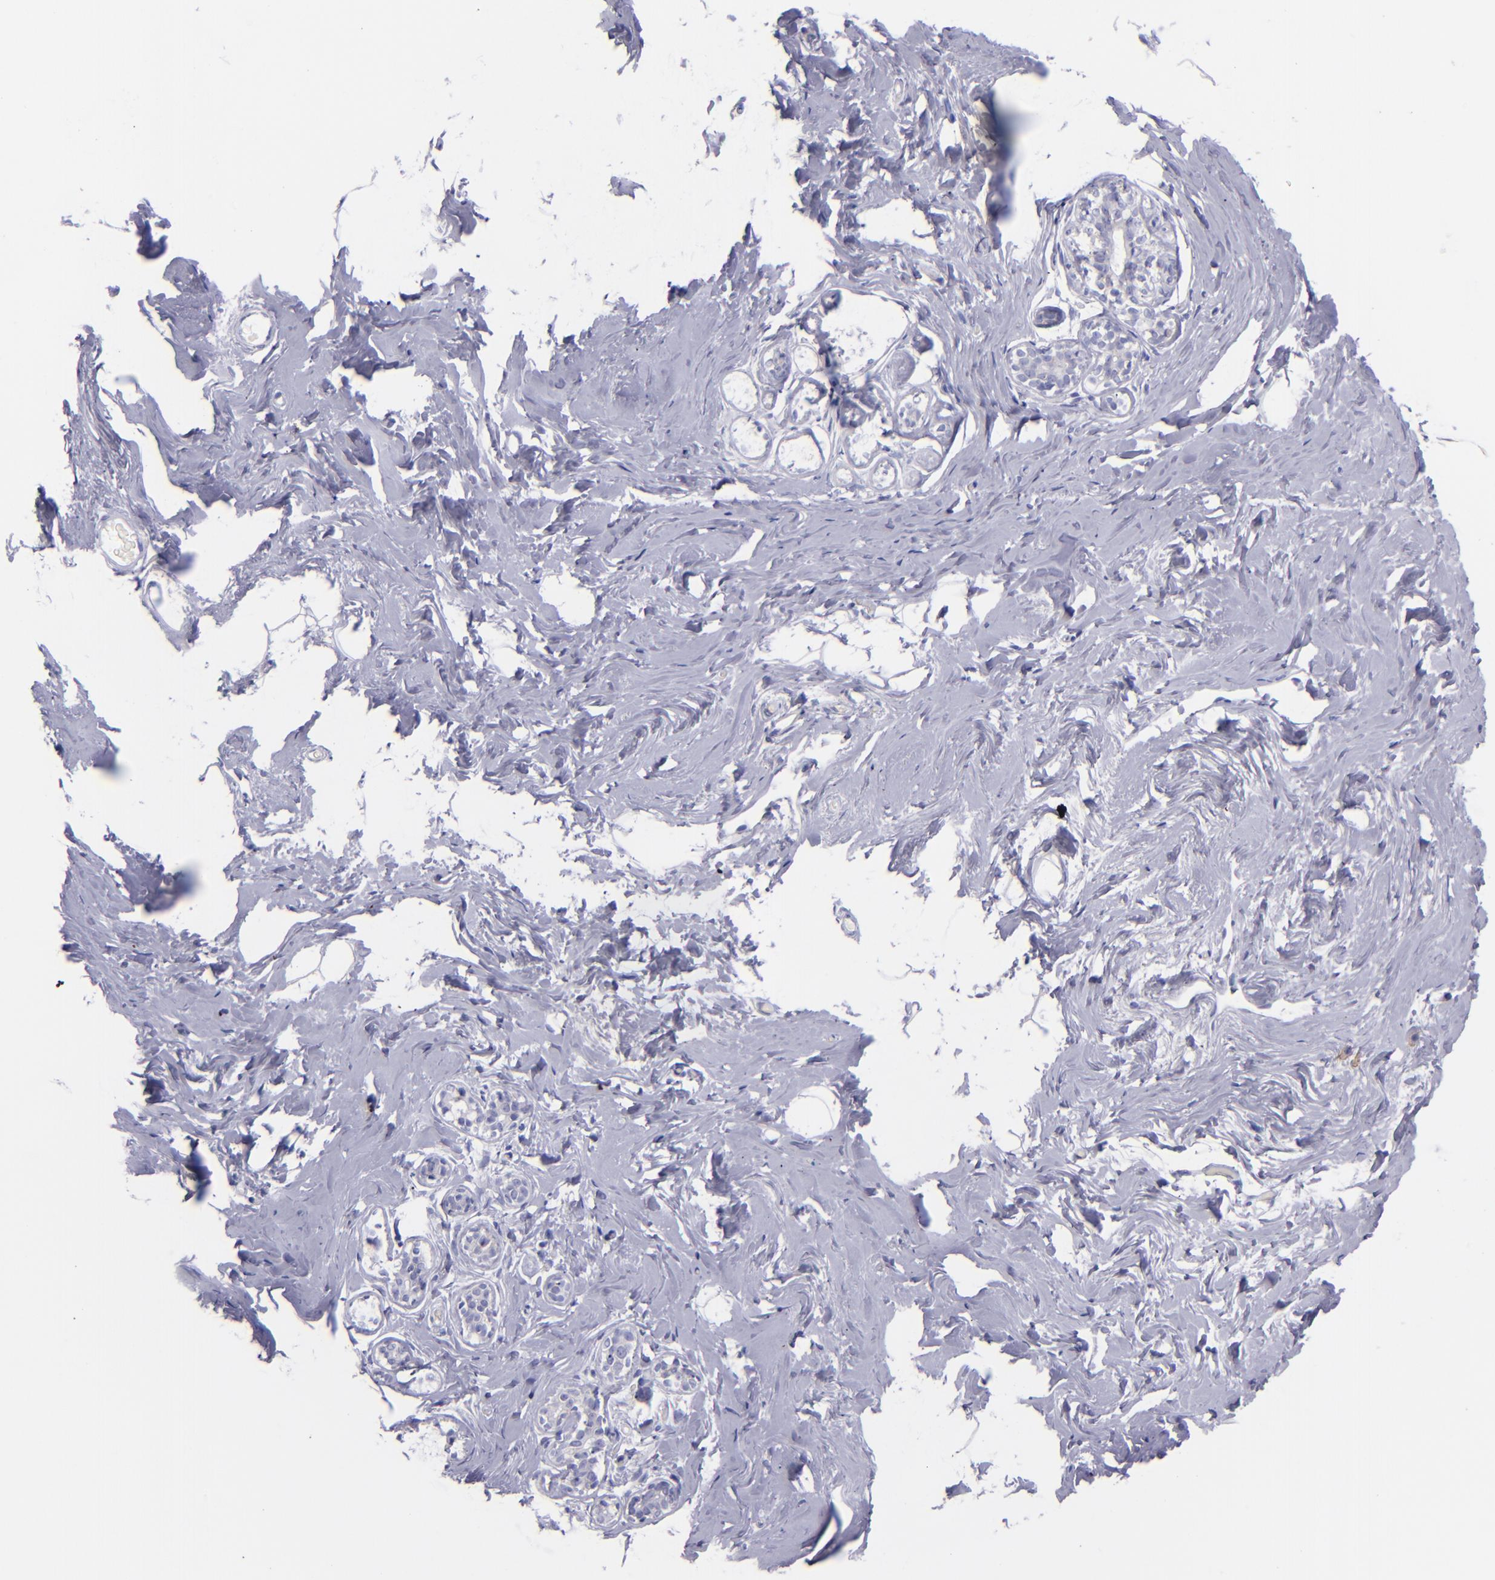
{"staining": {"intensity": "negative", "quantity": "none", "location": "none"}, "tissue": "breast", "cell_type": "Adipocytes", "image_type": "normal", "snomed": [{"axis": "morphology", "description": "Normal tissue, NOS"}, {"axis": "topography", "description": "Breast"}, {"axis": "topography", "description": "Soft tissue"}], "caption": "Adipocytes show no significant protein positivity in normal breast.", "gene": "CD82", "patient": {"sex": "female", "age": 75}}